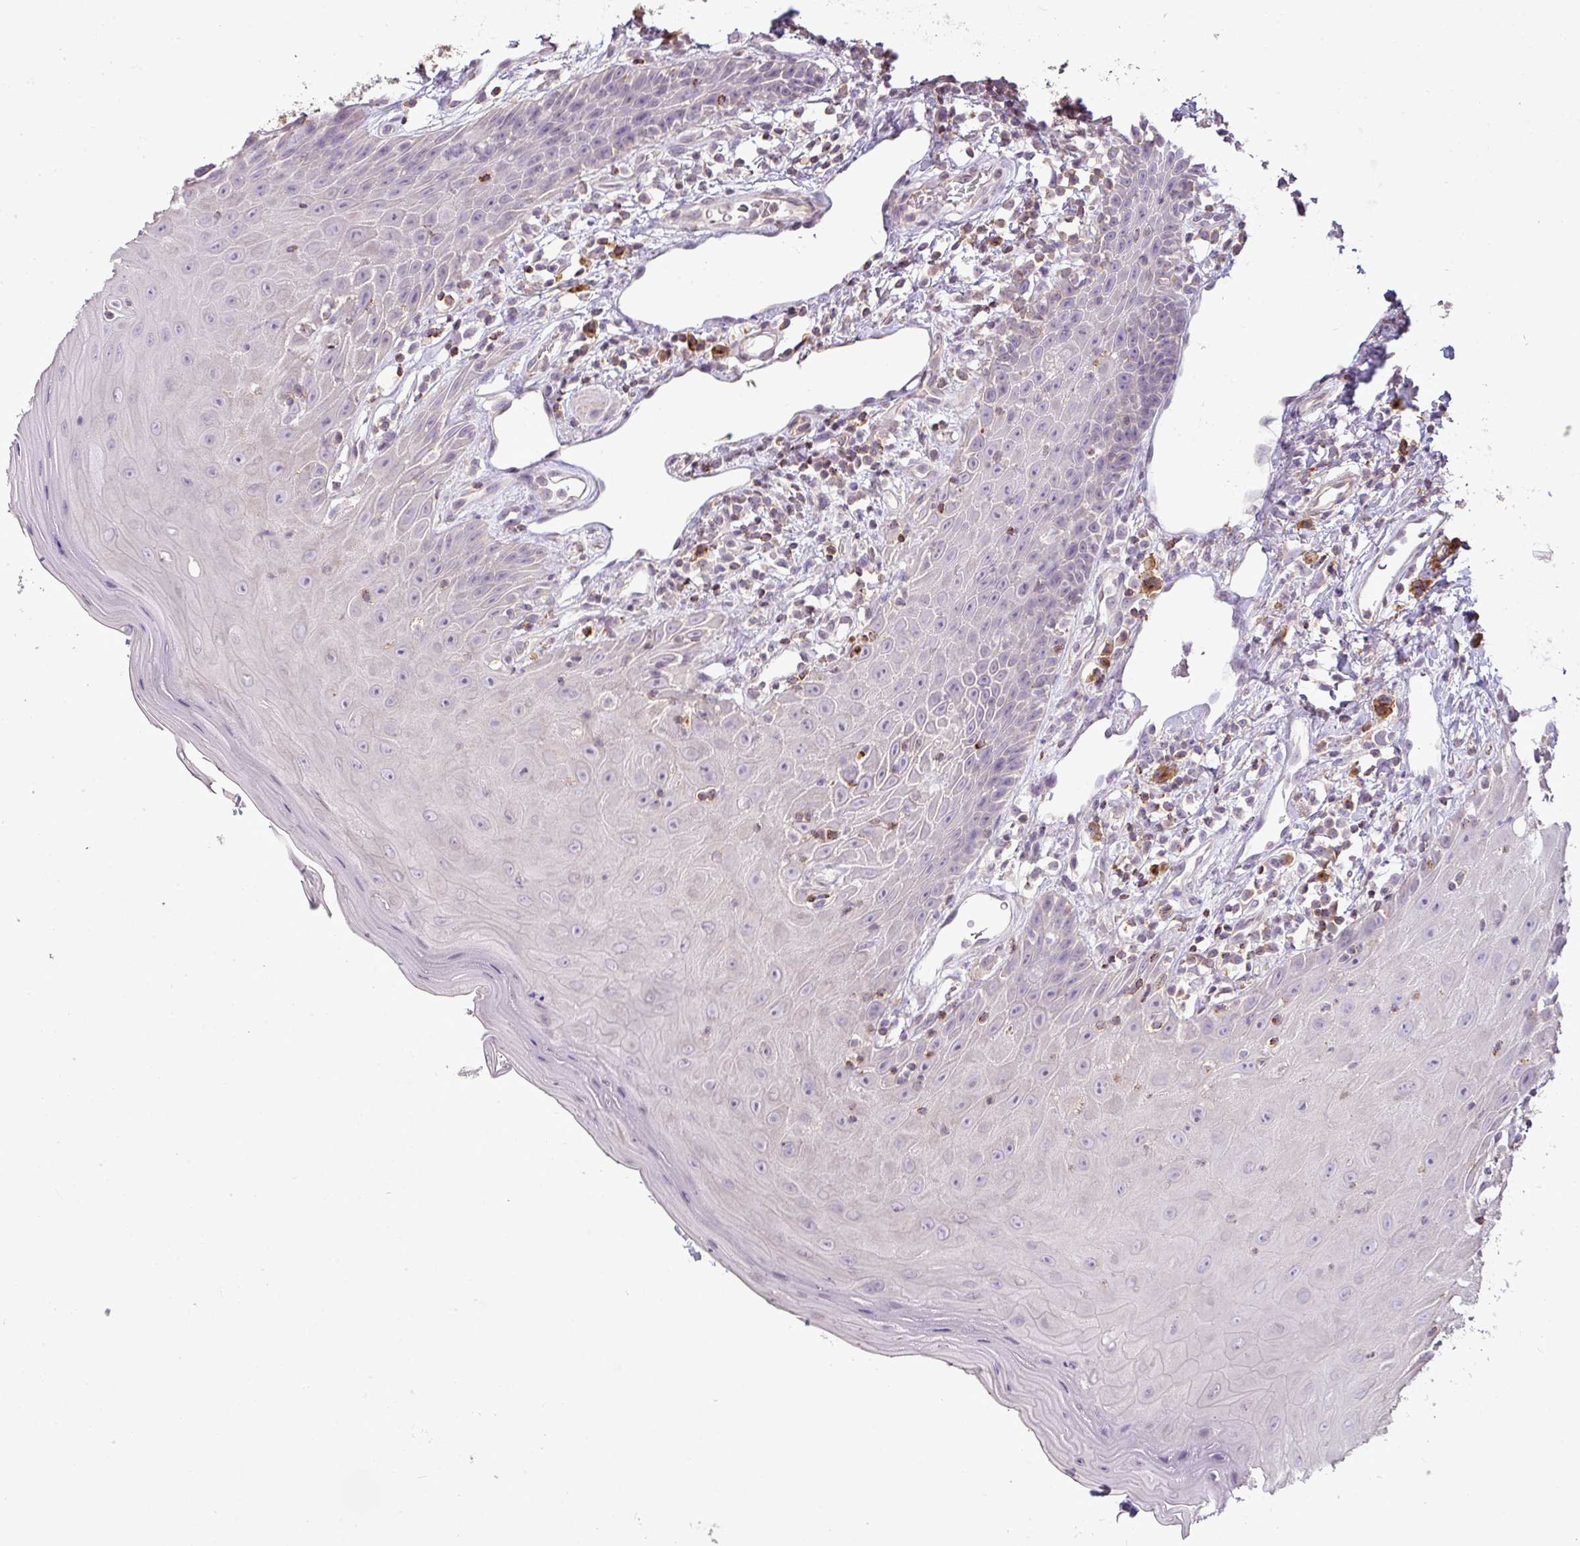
{"staining": {"intensity": "negative", "quantity": "none", "location": "none"}, "tissue": "oral mucosa", "cell_type": "Squamous epithelial cells", "image_type": "normal", "snomed": [{"axis": "morphology", "description": "Normal tissue, NOS"}, {"axis": "topography", "description": "Oral tissue"}, {"axis": "topography", "description": "Tounge, NOS"}], "caption": "Squamous epithelial cells show no significant expression in normal oral mucosa. (DAB (3,3'-diaminobenzidine) IHC visualized using brightfield microscopy, high magnification).", "gene": "LY9", "patient": {"sex": "female", "age": 59}}